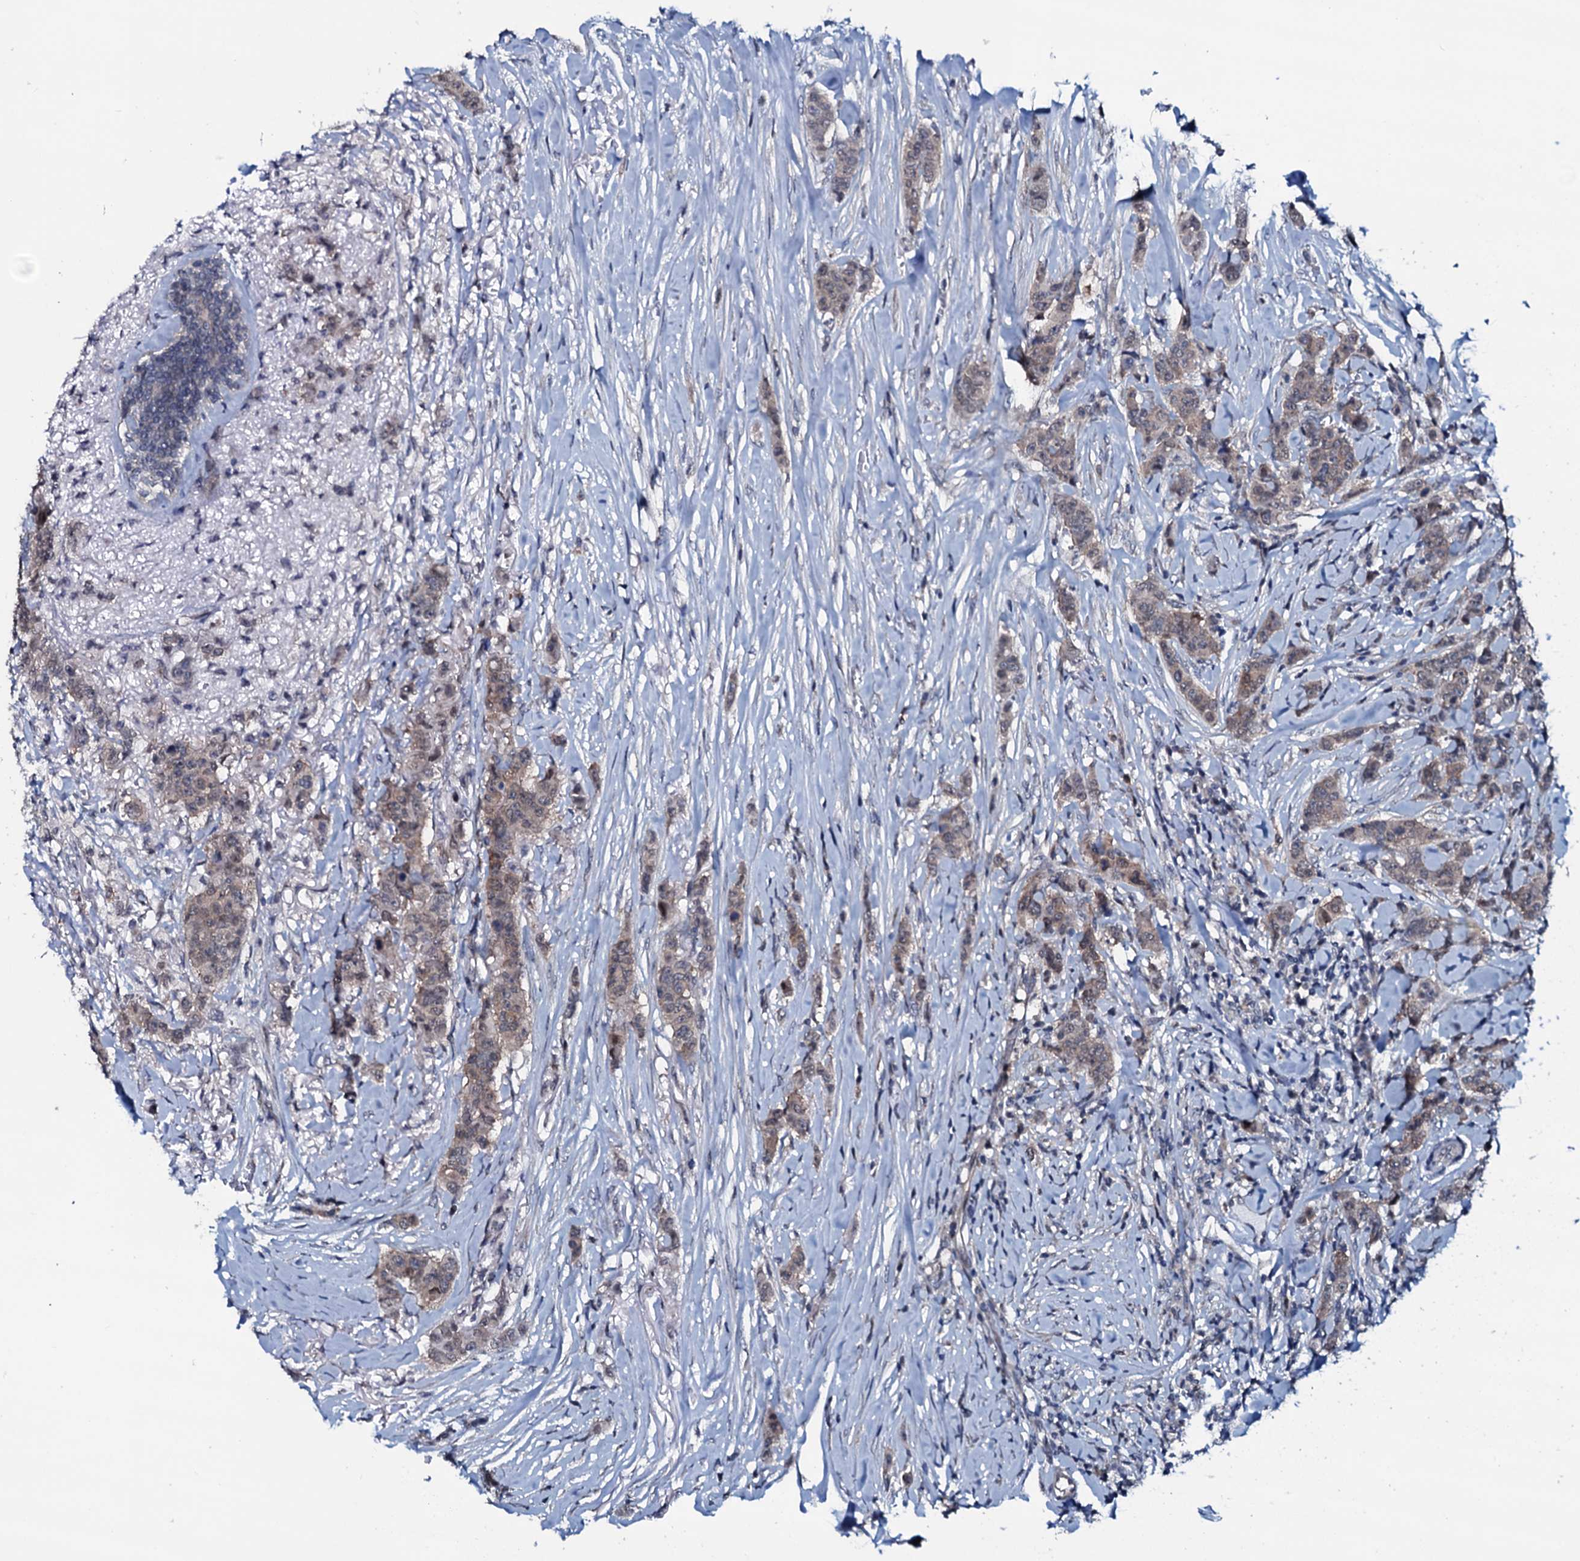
{"staining": {"intensity": "weak", "quantity": "25%-75%", "location": "cytoplasmic/membranous"}, "tissue": "breast cancer", "cell_type": "Tumor cells", "image_type": "cancer", "snomed": [{"axis": "morphology", "description": "Duct carcinoma"}, {"axis": "topography", "description": "Breast"}], "caption": "Human breast cancer (invasive ductal carcinoma) stained with a protein marker demonstrates weak staining in tumor cells.", "gene": "OGFOD2", "patient": {"sex": "female", "age": 40}}